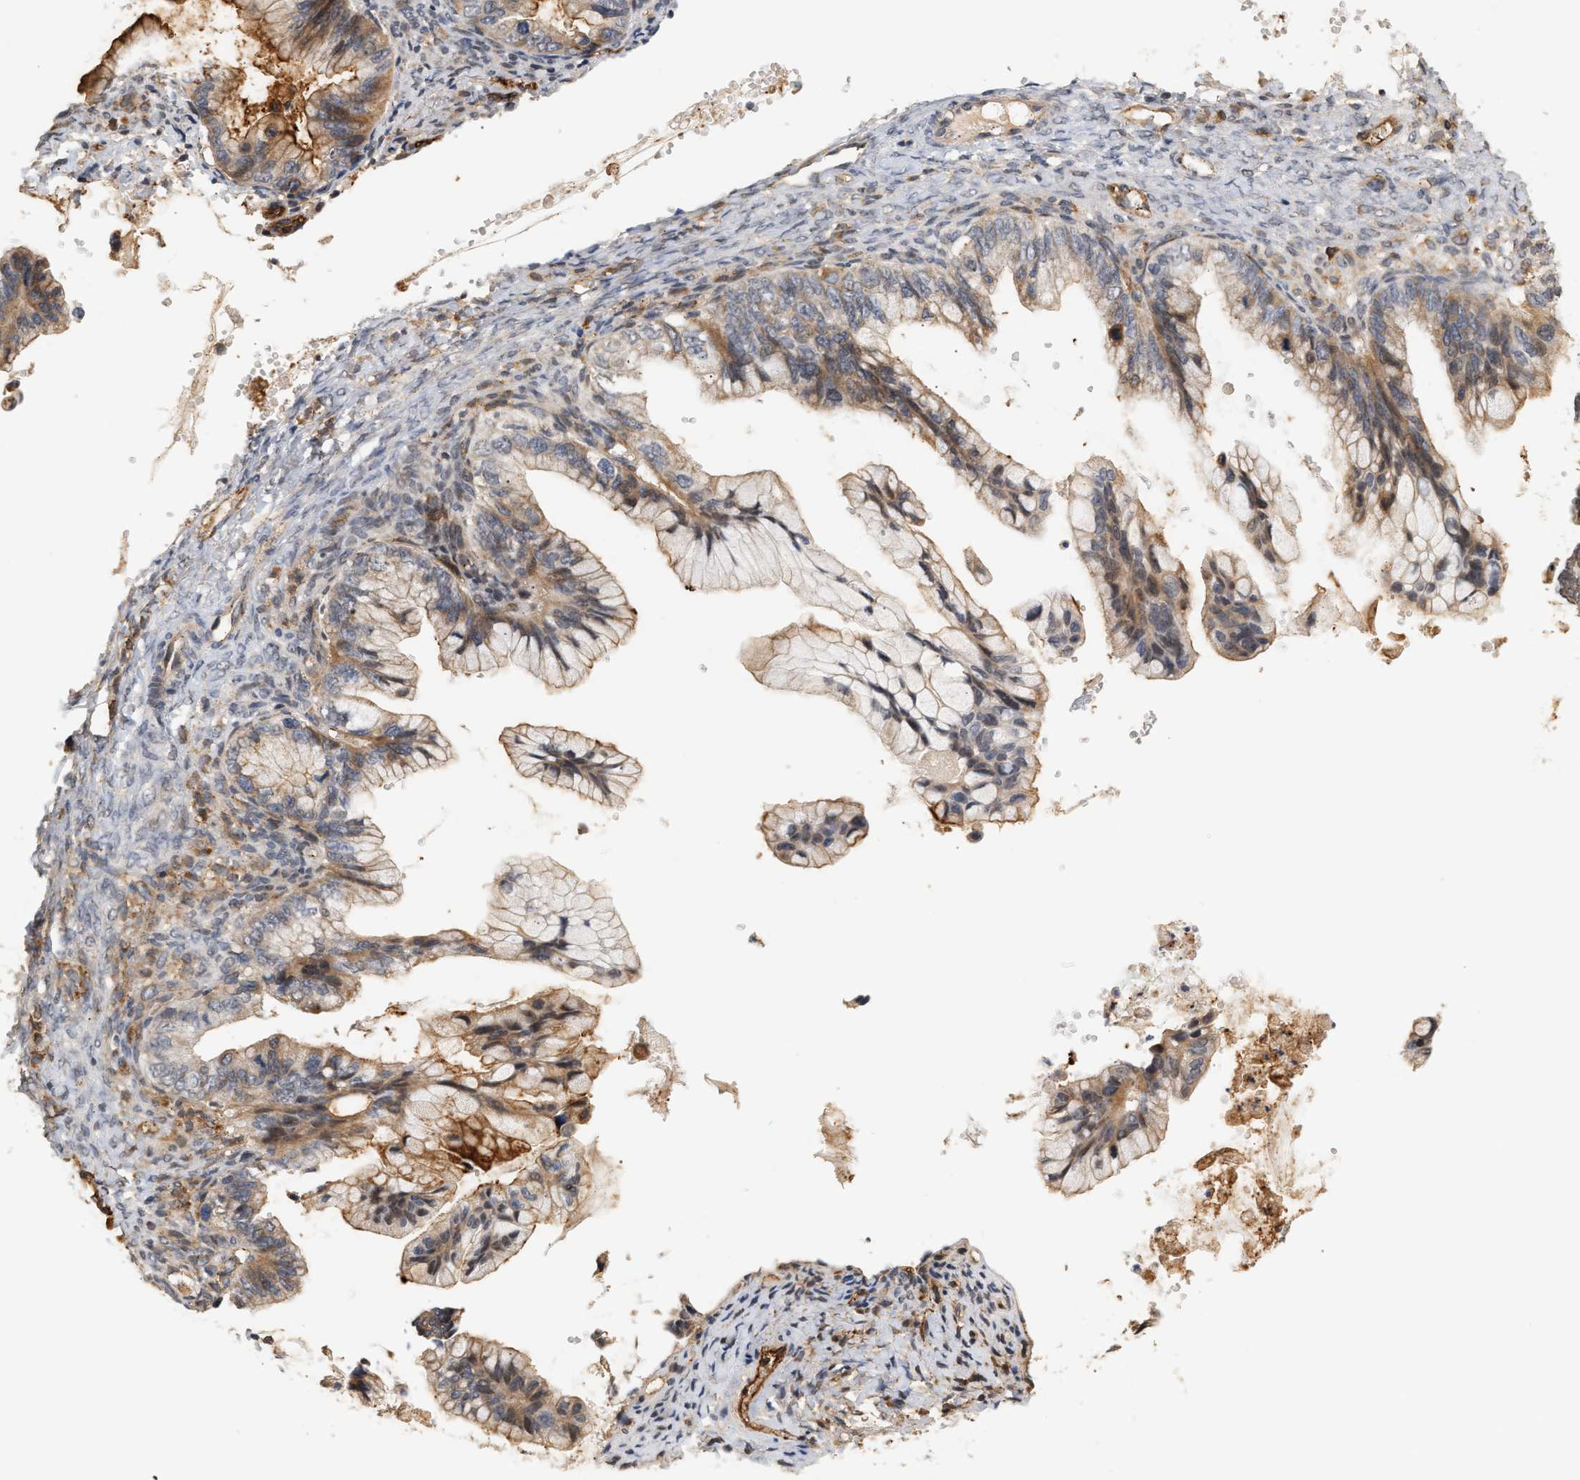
{"staining": {"intensity": "moderate", "quantity": "<25%", "location": "cytoplasmic/membranous"}, "tissue": "ovarian cancer", "cell_type": "Tumor cells", "image_type": "cancer", "snomed": [{"axis": "morphology", "description": "Cystadenocarcinoma, mucinous, NOS"}, {"axis": "topography", "description": "Ovary"}], "caption": "Mucinous cystadenocarcinoma (ovarian) tissue displays moderate cytoplasmic/membranous positivity in about <25% of tumor cells", "gene": "PLXND1", "patient": {"sex": "female", "age": 36}}